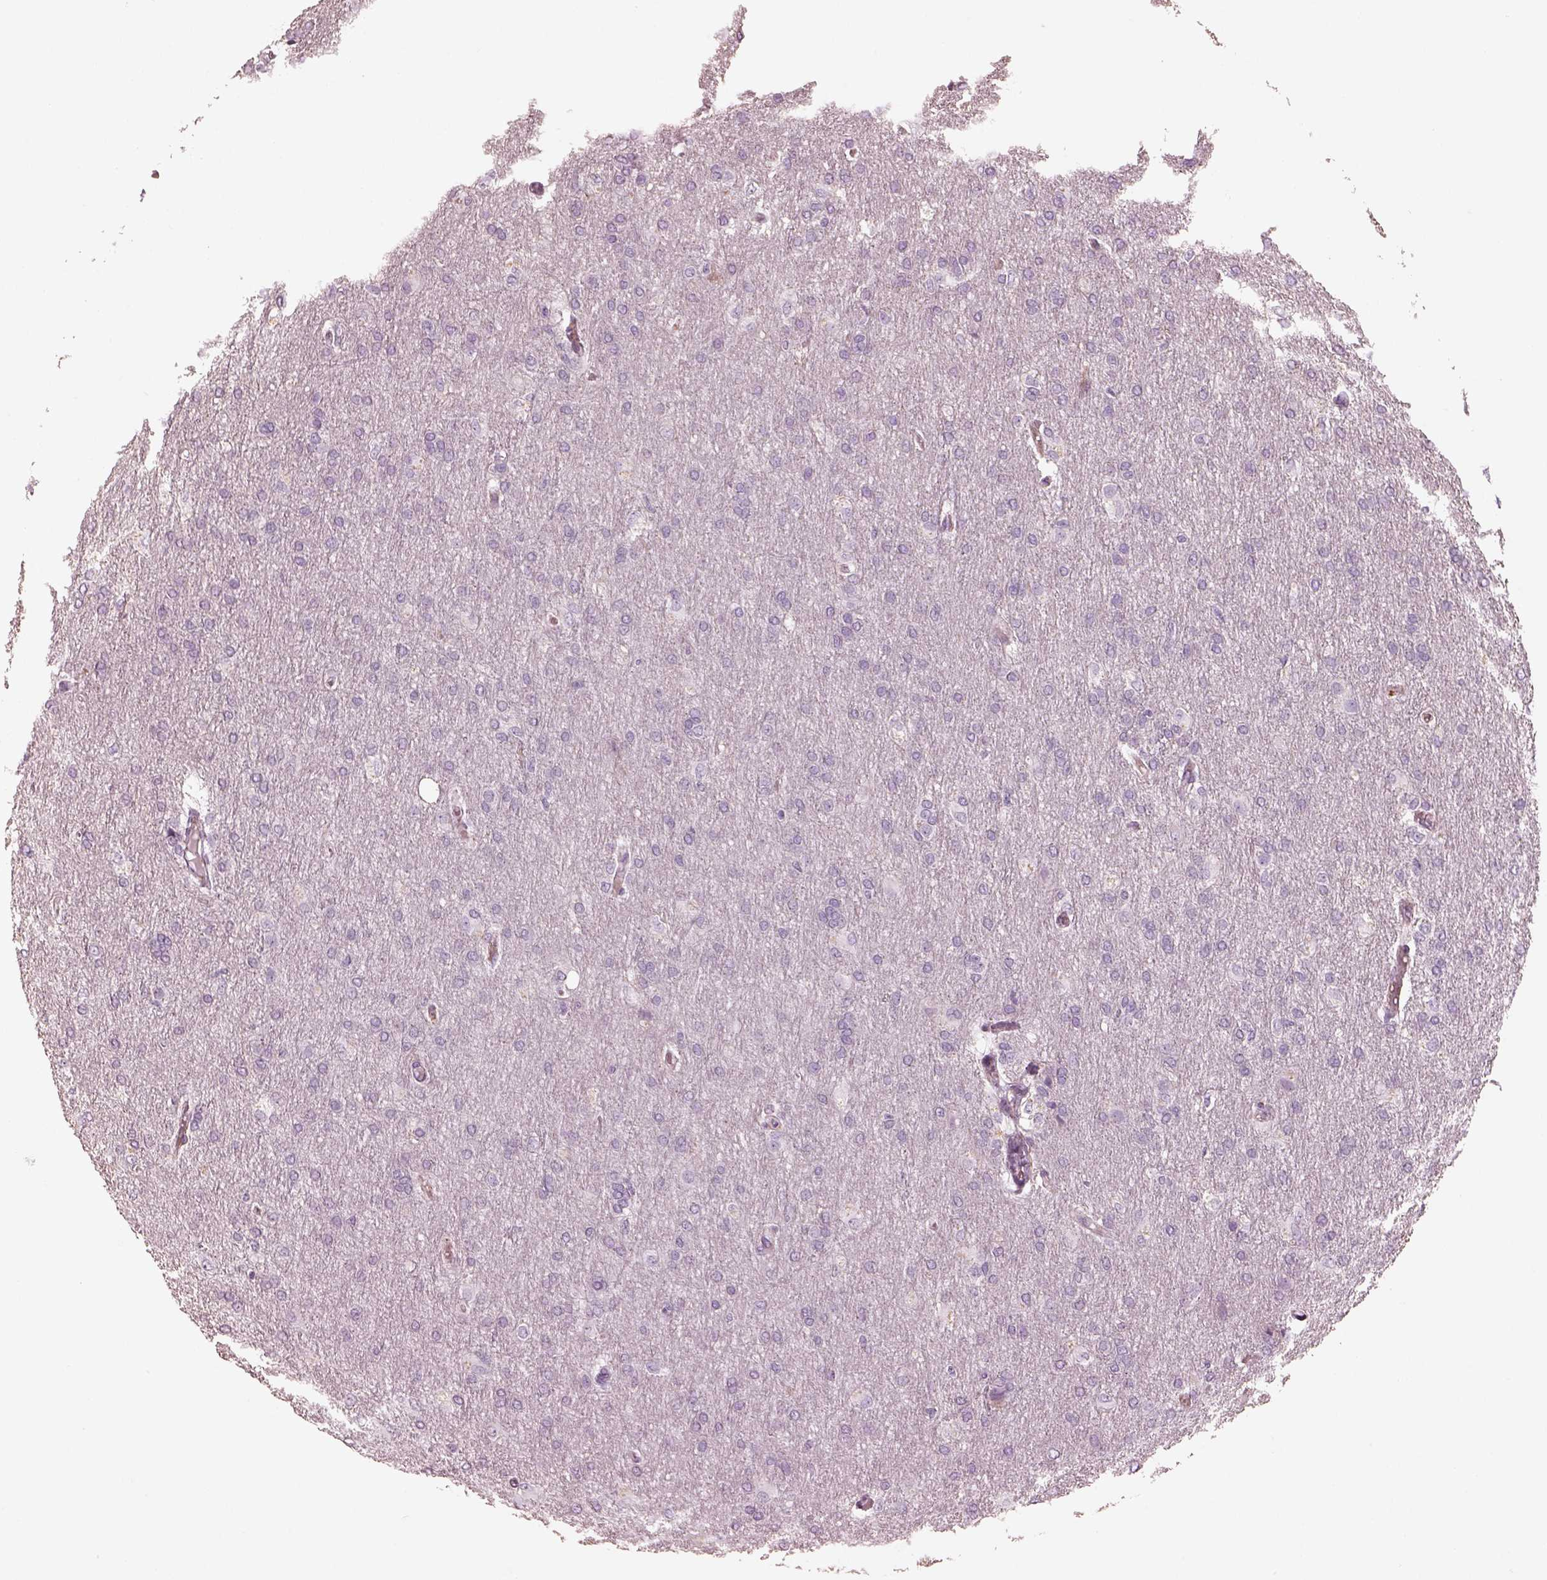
{"staining": {"intensity": "negative", "quantity": "none", "location": "none"}, "tissue": "glioma", "cell_type": "Tumor cells", "image_type": "cancer", "snomed": [{"axis": "morphology", "description": "Glioma, malignant, High grade"}, {"axis": "topography", "description": "Brain"}], "caption": "An immunohistochemistry photomicrograph of malignant high-grade glioma is shown. There is no staining in tumor cells of malignant high-grade glioma.", "gene": "OPN4", "patient": {"sex": "male", "age": 68}}